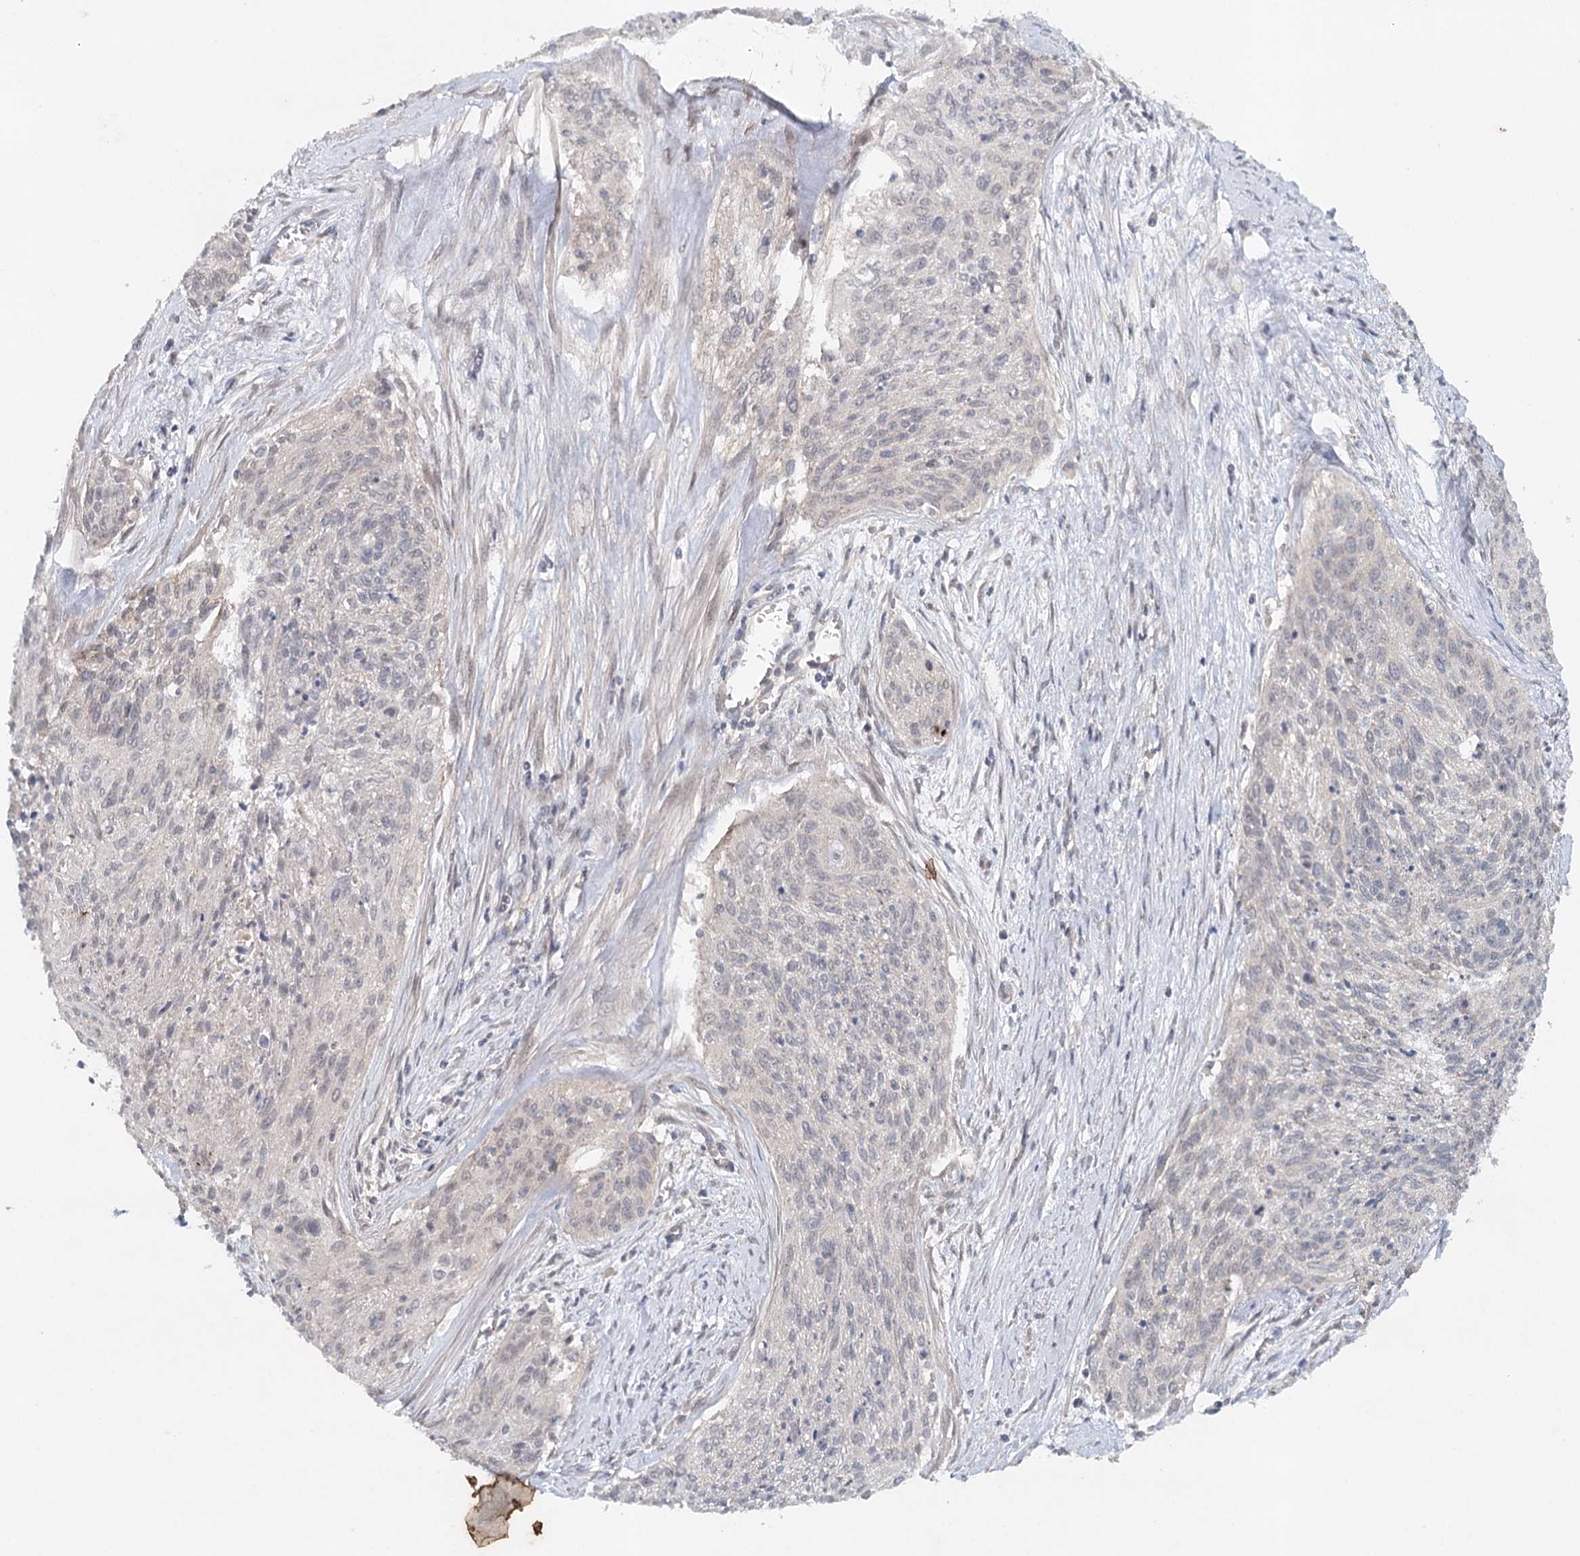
{"staining": {"intensity": "negative", "quantity": "none", "location": "none"}, "tissue": "cervical cancer", "cell_type": "Tumor cells", "image_type": "cancer", "snomed": [{"axis": "morphology", "description": "Squamous cell carcinoma, NOS"}, {"axis": "topography", "description": "Cervix"}], "caption": "Immunohistochemistry (IHC) micrograph of human squamous cell carcinoma (cervical) stained for a protein (brown), which demonstrates no staining in tumor cells. (DAB immunohistochemistry visualized using brightfield microscopy, high magnification).", "gene": "SYNPO", "patient": {"sex": "female", "age": 55}}